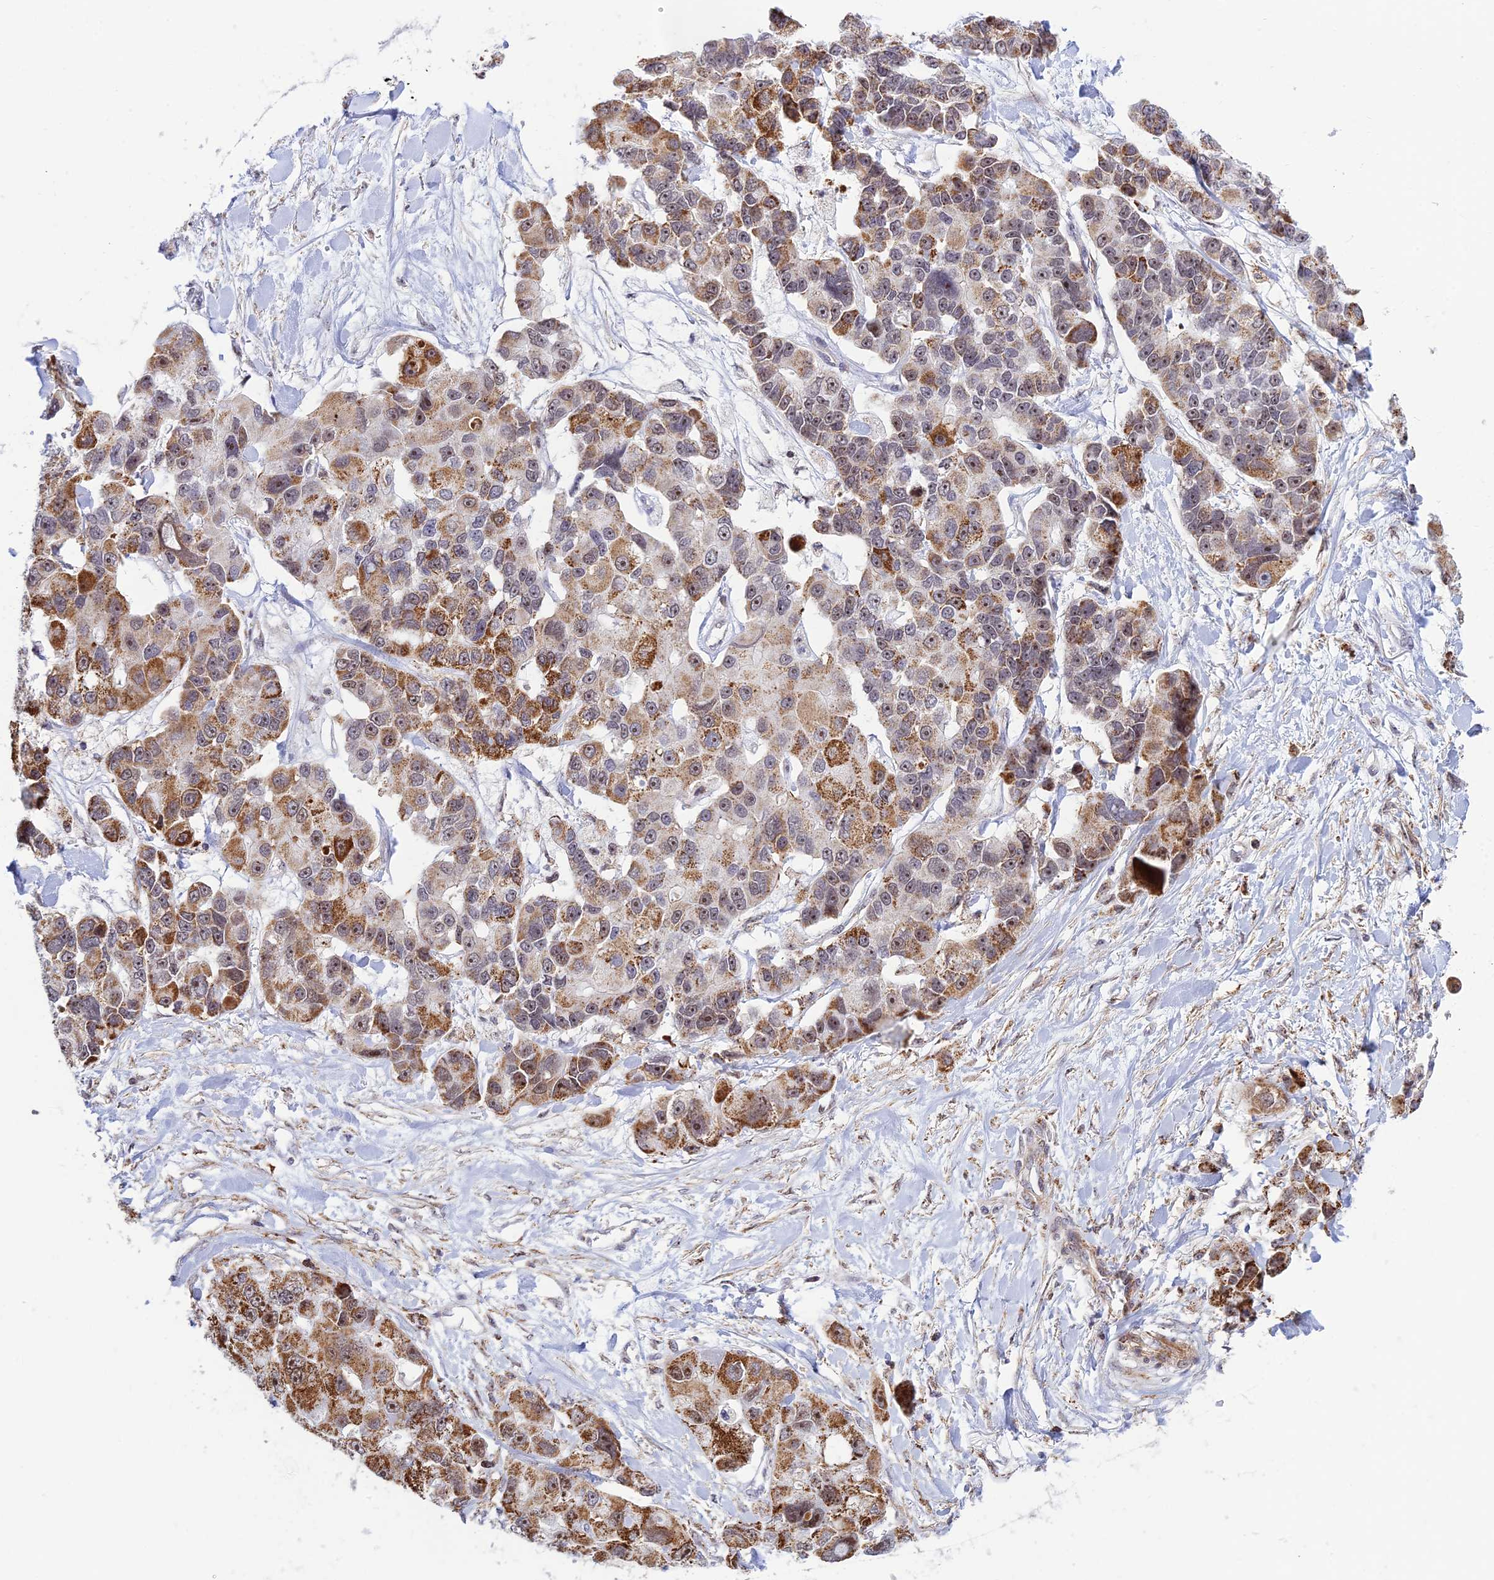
{"staining": {"intensity": "moderate", "quantity": "25%-75%", "location": "cytoplasmic/membranous"}, "tissue": "lung cancer", "cell_type": "Tumor cells", "image_type": "cancer", "snomed": [{"axis": "morphology", "description": "Adenocarcinoma, NOS"}, {"axis": "topography", "description": "Lung"}], "caption": "Immunohistochemistry (DAB (3,3'-diaminobenzidine)) staining of adenocarcinoma (lung) reveals moderate cytoplasmic/membranous protein positivity in approximately 25%-75% of tumor cells.", "gene": "POLR1G", "patient": {"sex": "female", "age": 54}}